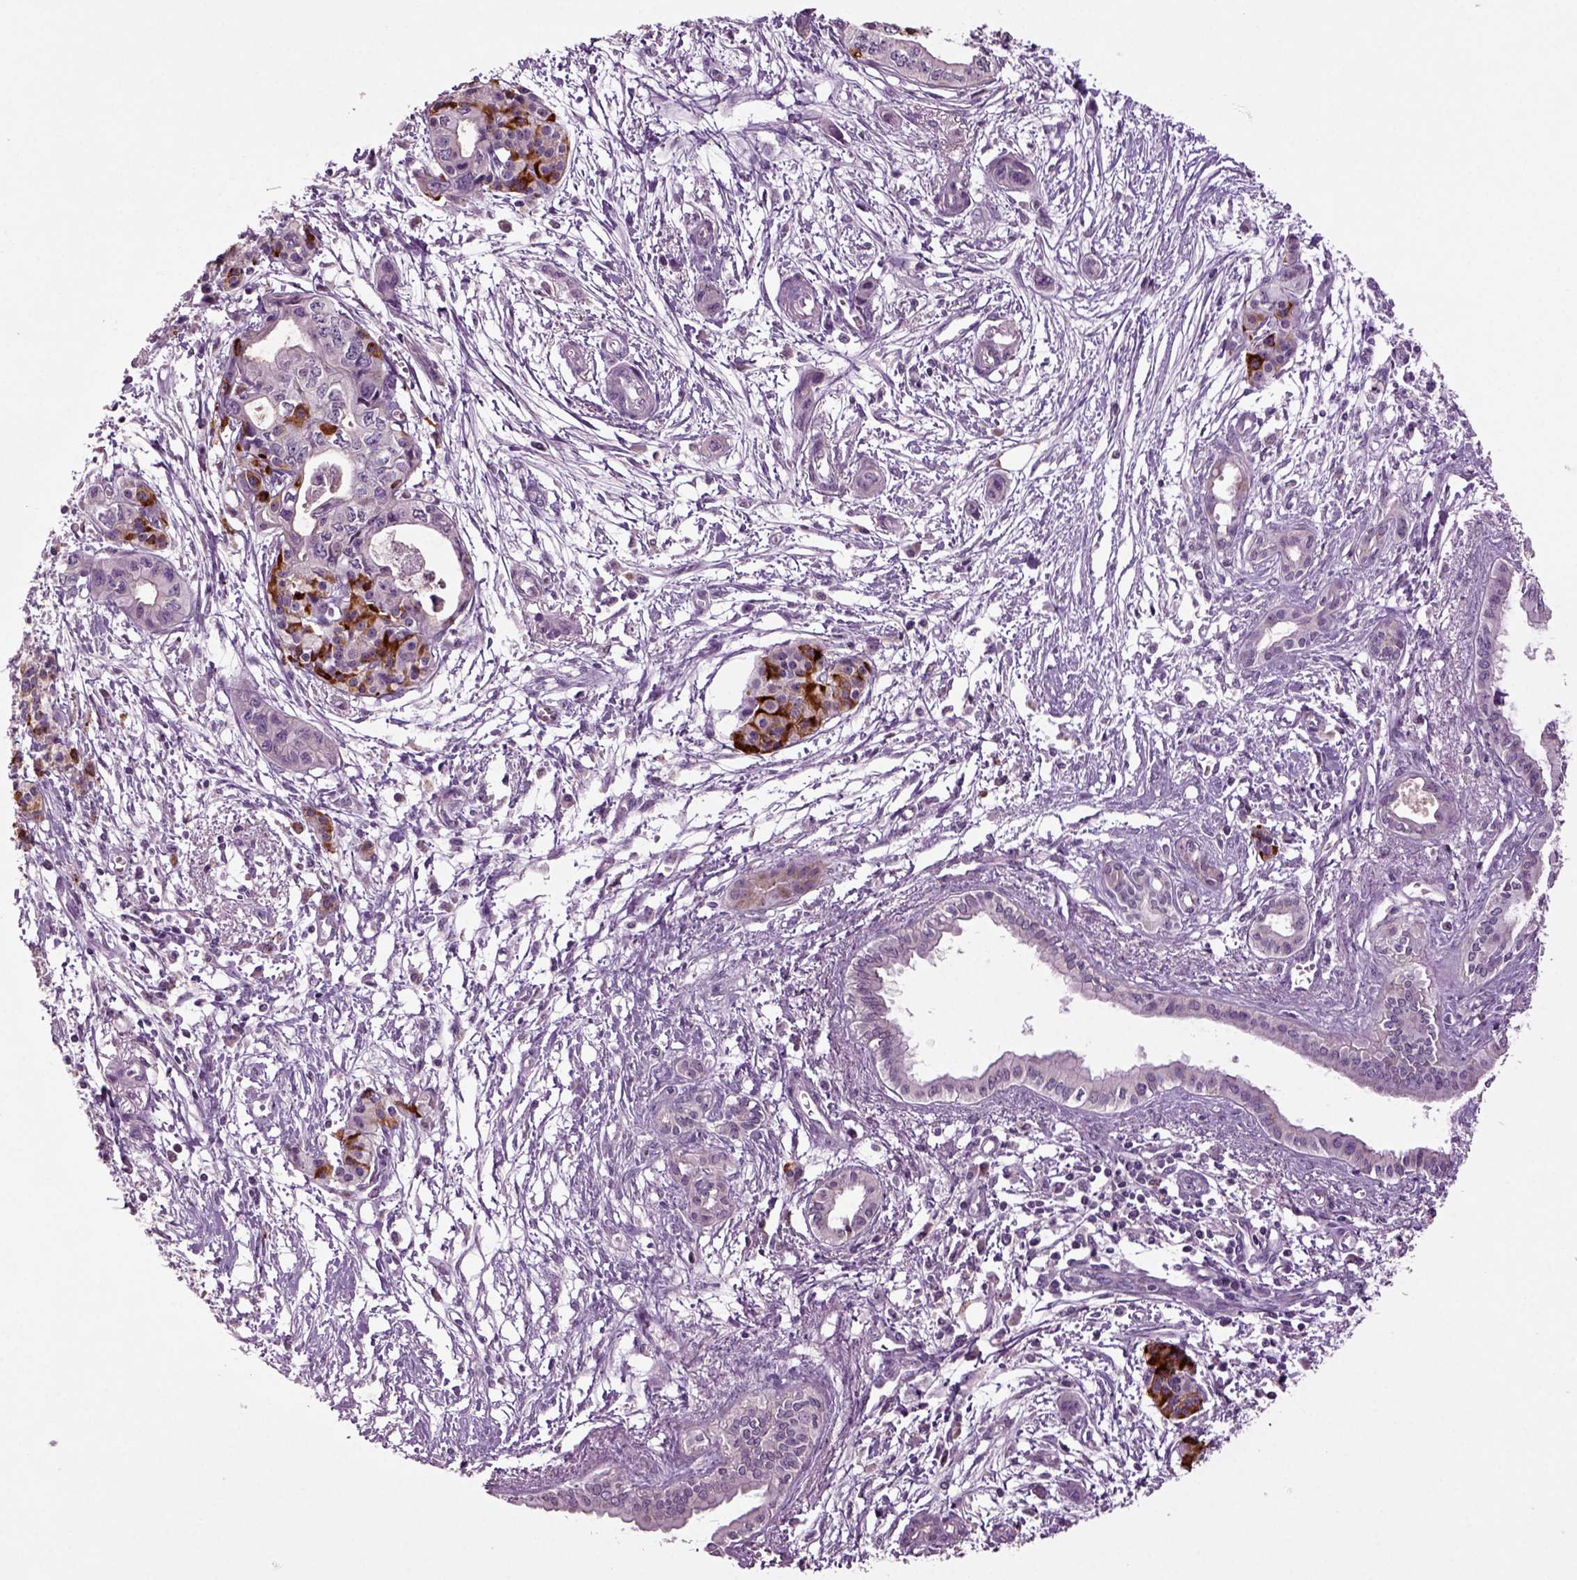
{"staining": {"intensity": "negative", "quantity": "none", "location": "none"}, "tissue": "pancreatic cancer", "cell_type": "Tumor cells", "image_type": "cancer", "snomed": [{"axis": "morphology", "description": "Adenocarcinoma, NOS"}, {"axis": "topography", "description": "Pancreas"}], "caption": "Tumor cells are negative for brown protein staining in adenocarcinoma (pancreatic). (DAB (3,3'-diaminobenzidine) immunohistochemistry (IHC) with hematoxylin counter stain).", "gene": "SLC17A6", "patient": {"sex": "female", "age": 76}}